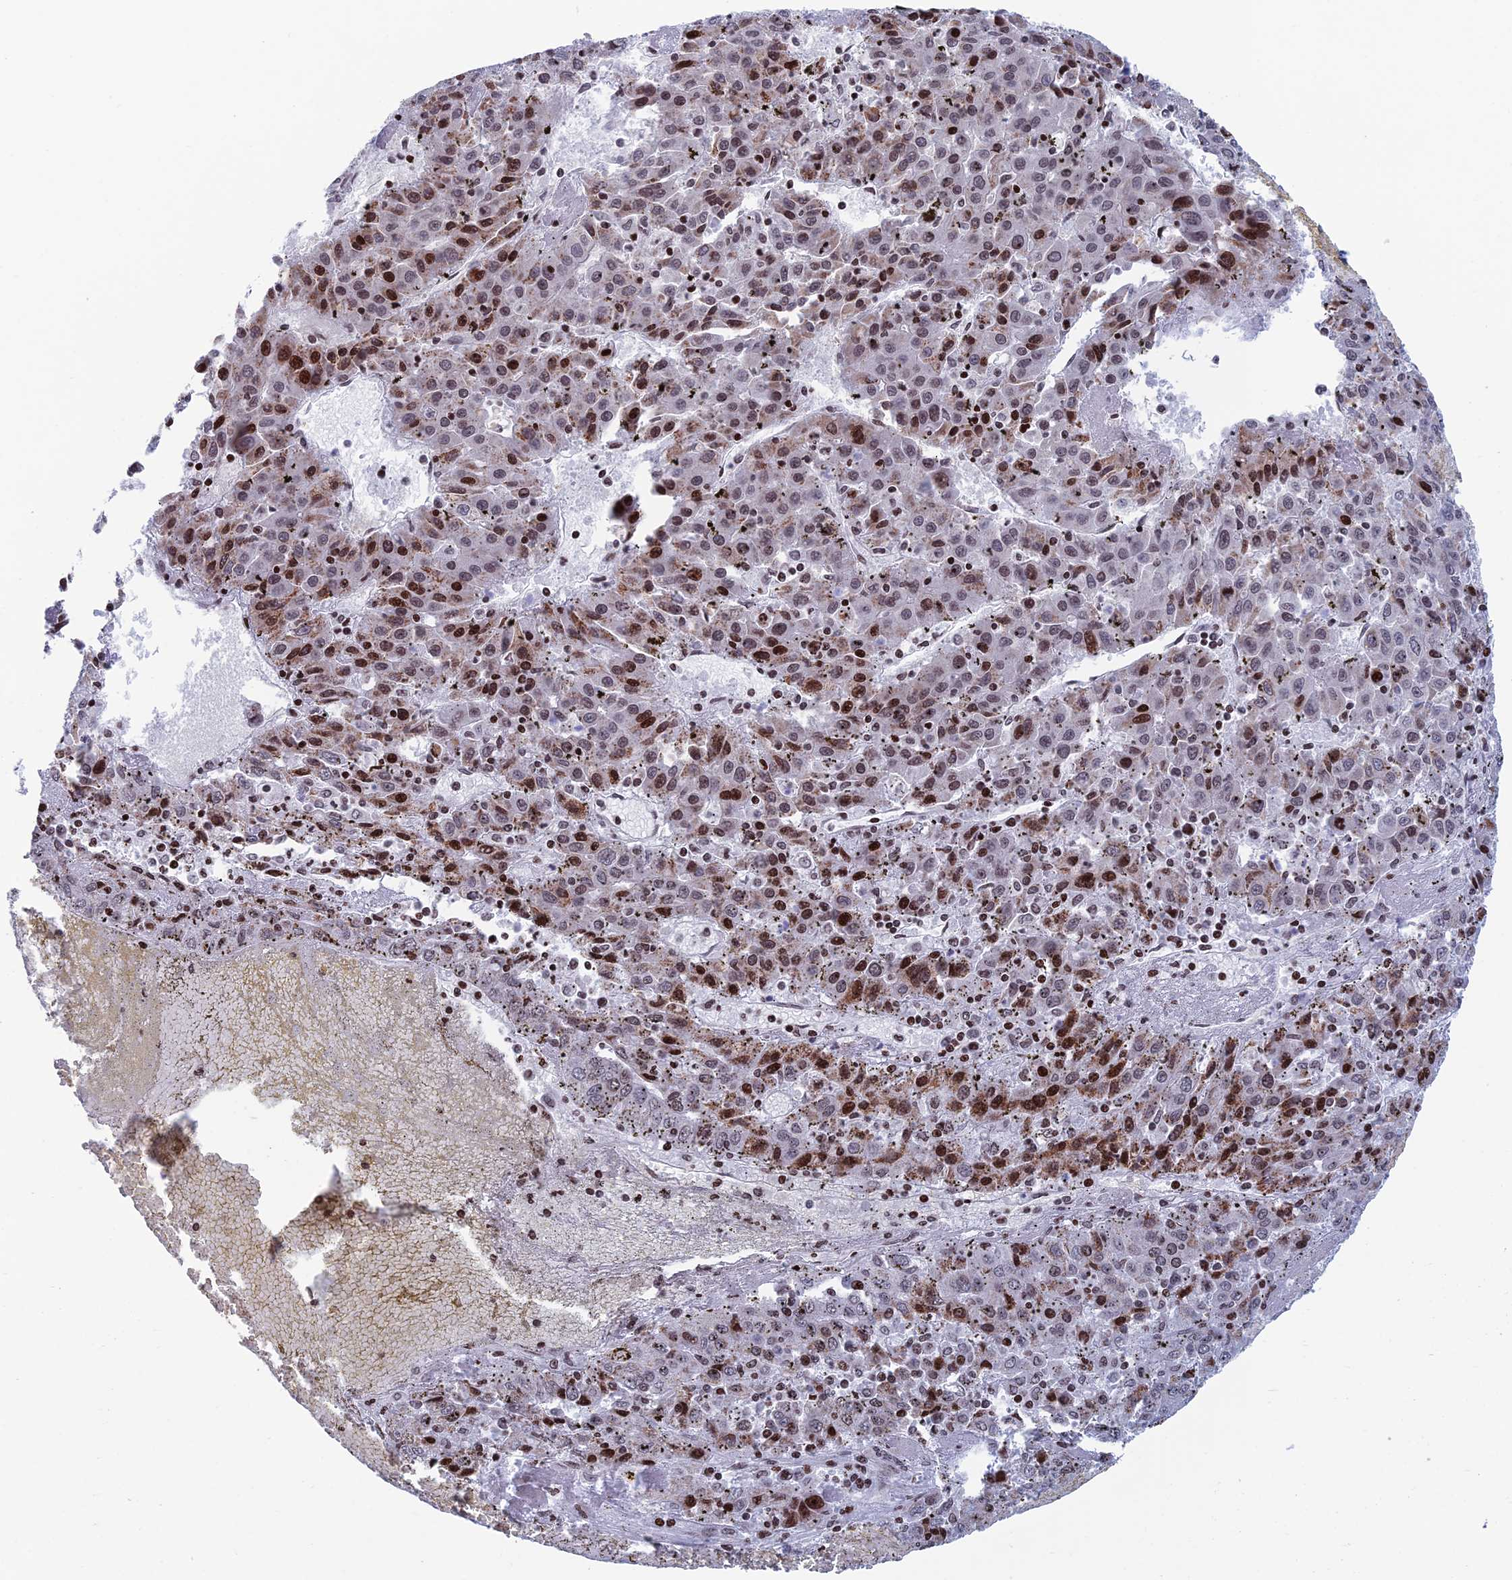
{"staining": {"intensity": "moderate", "quantity": "25%-75%", "location": "cytoplasmic/membranous,nuclear"}, "tissue": "liver cancer", "cell_type": "Tumor cells", "image_type": "cancer", "snomed": [{"axis": "morphology", "description": "Carcinoma, Hepatocellular, NOS"}, {"axis": "topography", "description": "Liver"}], "caption": "Brown immunohistochemical staining in hepatocellular carcinoma (liver) exhibits moderate cytoplasmic/membranous and nuclear positivity in approximately 25%-75% of tumor cells.", "gene": "AFF3", "patient": {"sex": "female", "age": 53}}